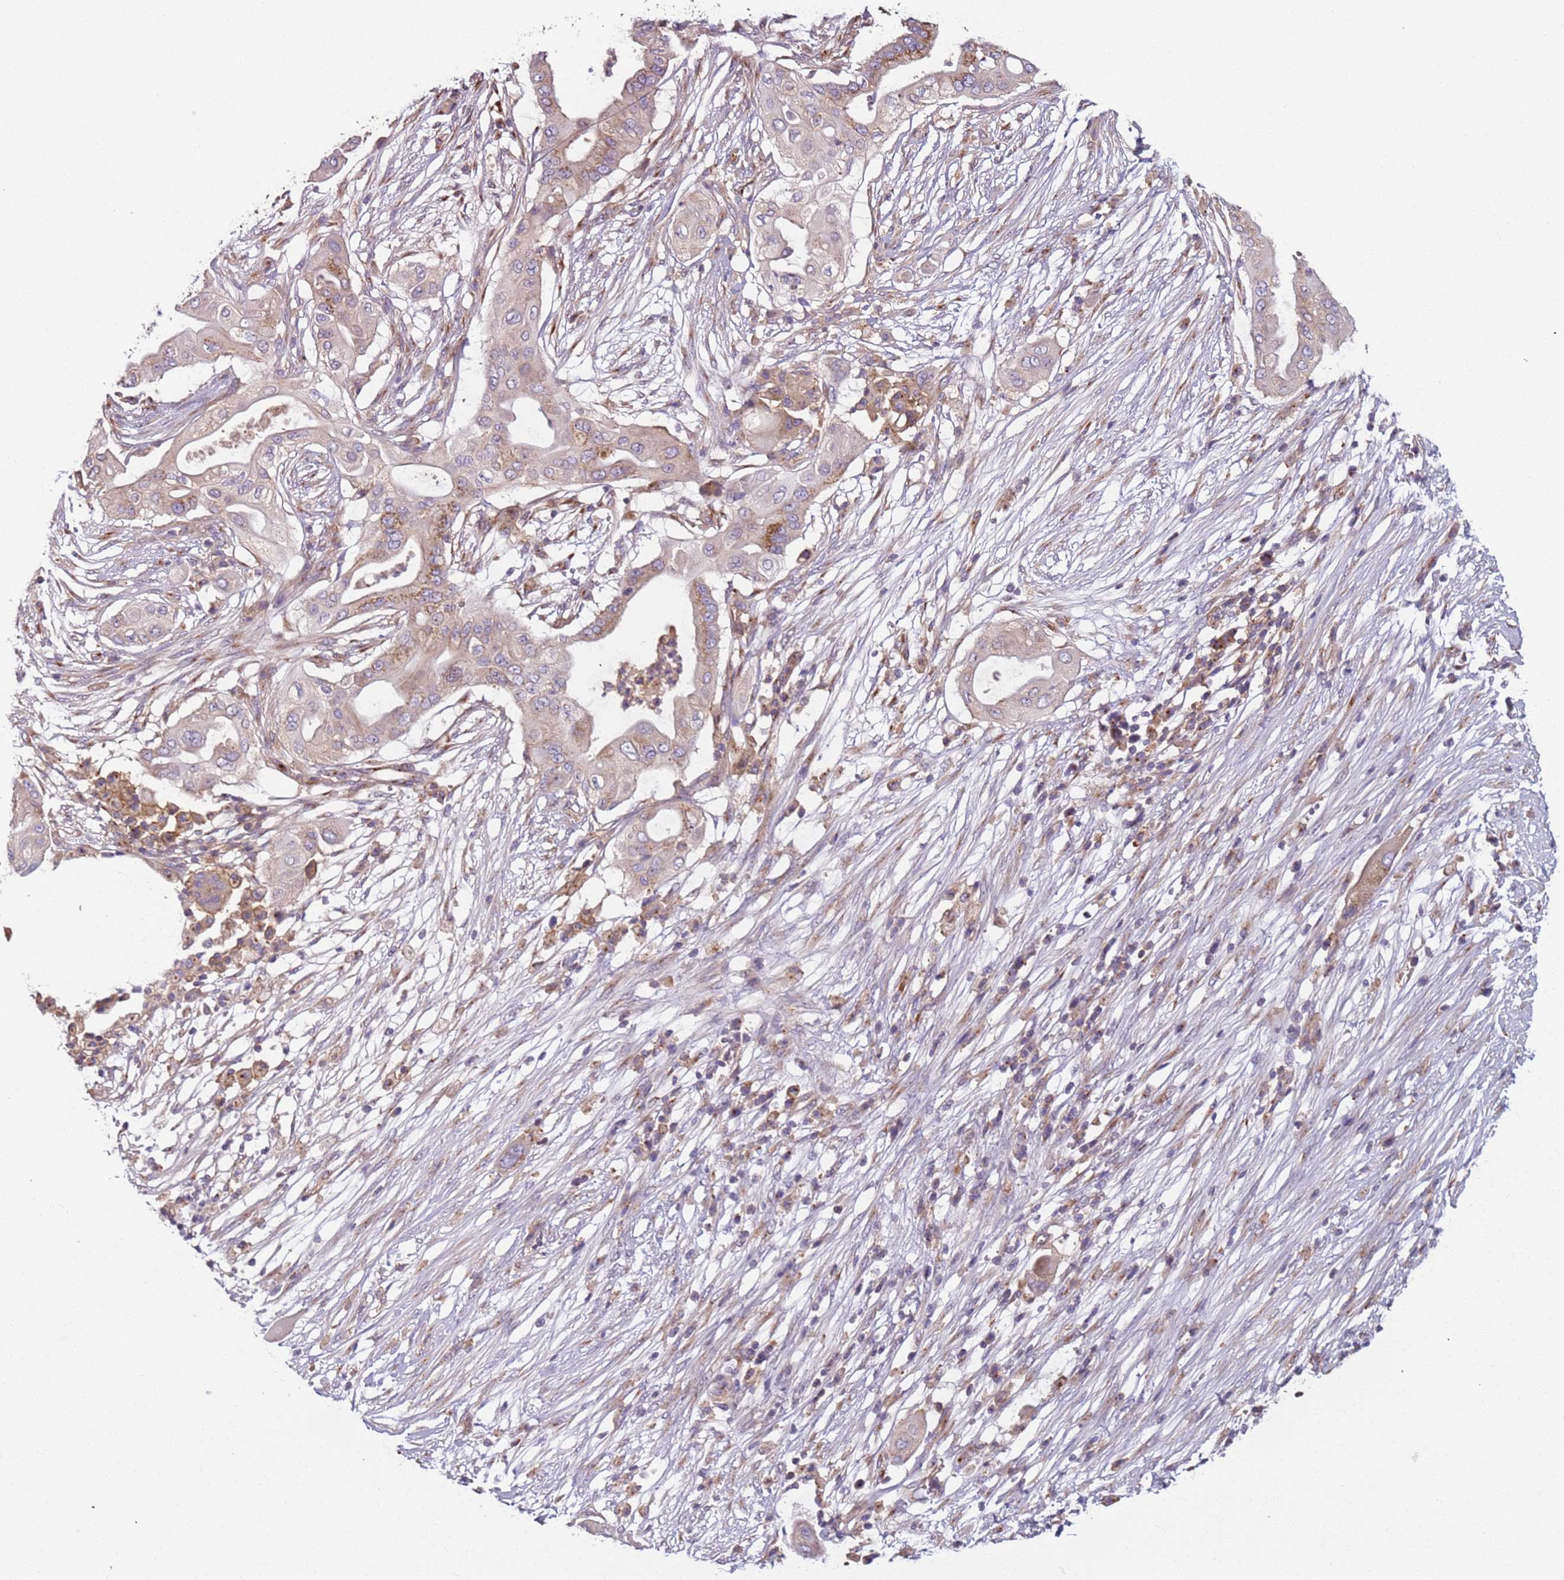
{"staining": {"intensity": "moderate", "quantity": "<25%", "location": "cytoplasmic/membranous"}, "tissue": "pancreatic cancer", "cell_type": "Tumor cells", "image_type": "cancer", "snomed": [{"axis": "morphology", "description": "Adenocarcinoma, NOS"}, {"axis": "topography", "description": "Pancreas"}], "caption": "Human pancreatic adenocarcinoma stained with a brown dye exhibits moderate cytoplasmic/membranous positive staining in about <25% of tumor cells.", "gene": "AKTIP", "patient": {"sex": "male", "age": 68}}